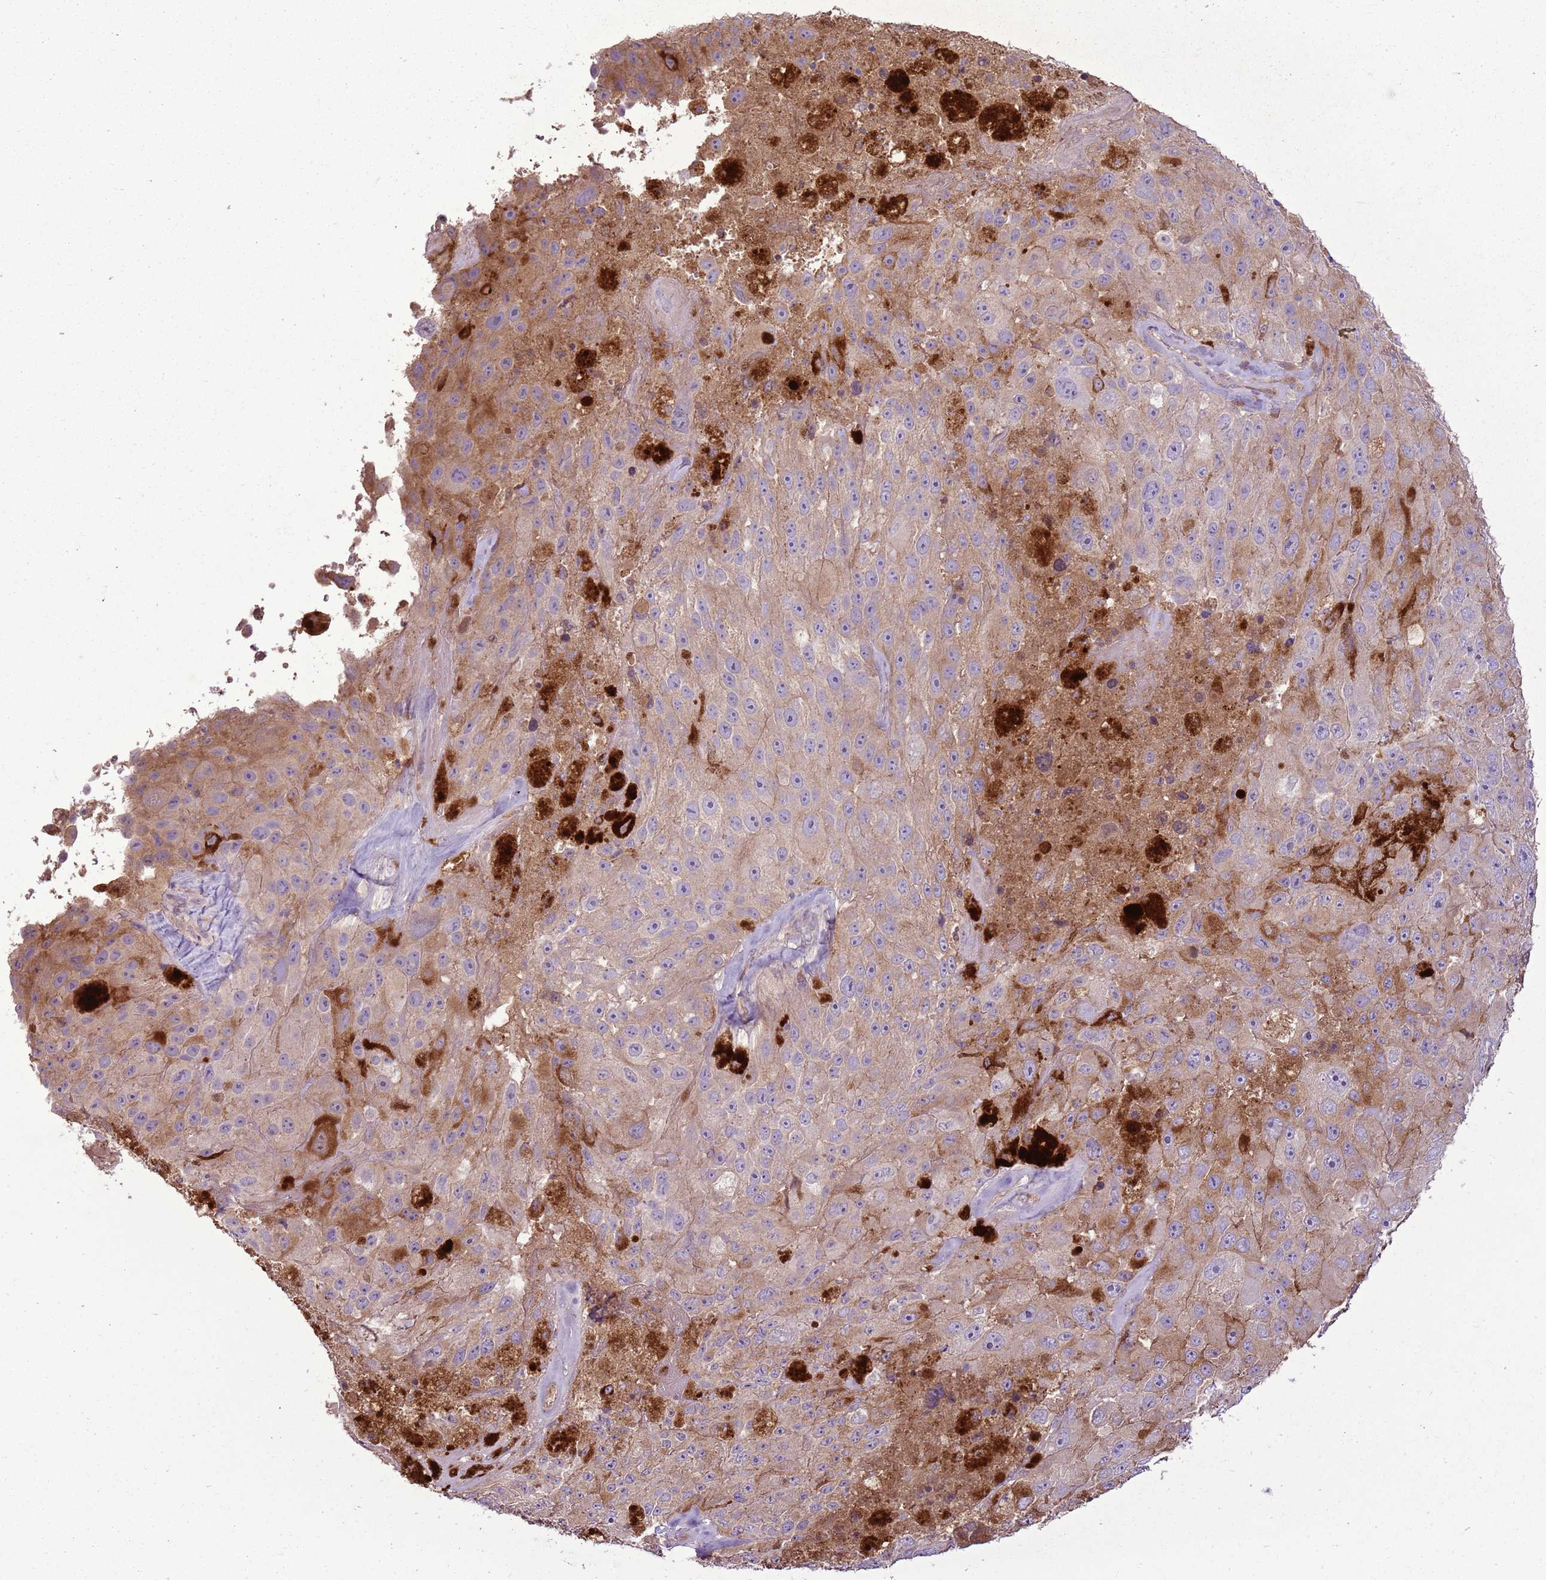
{"staining": {"intensity": "weak", "quantity": "<25%", "location": "cytoplasmic/membranous"}, "tissue": "melanoma", "cell_type": "Tumor cells", "image_type": "cancer", "snomed": [{"axis": "morphology", "description": "Malignant melanoma, Metastatic site"}, {"axis": "topography", "description": "Lymph node"}], "caption": "There is no significant staining in tumor cells of melanoma.", "gene": "ANKRD24", "patient": {"sex": "male", "age": 62}}